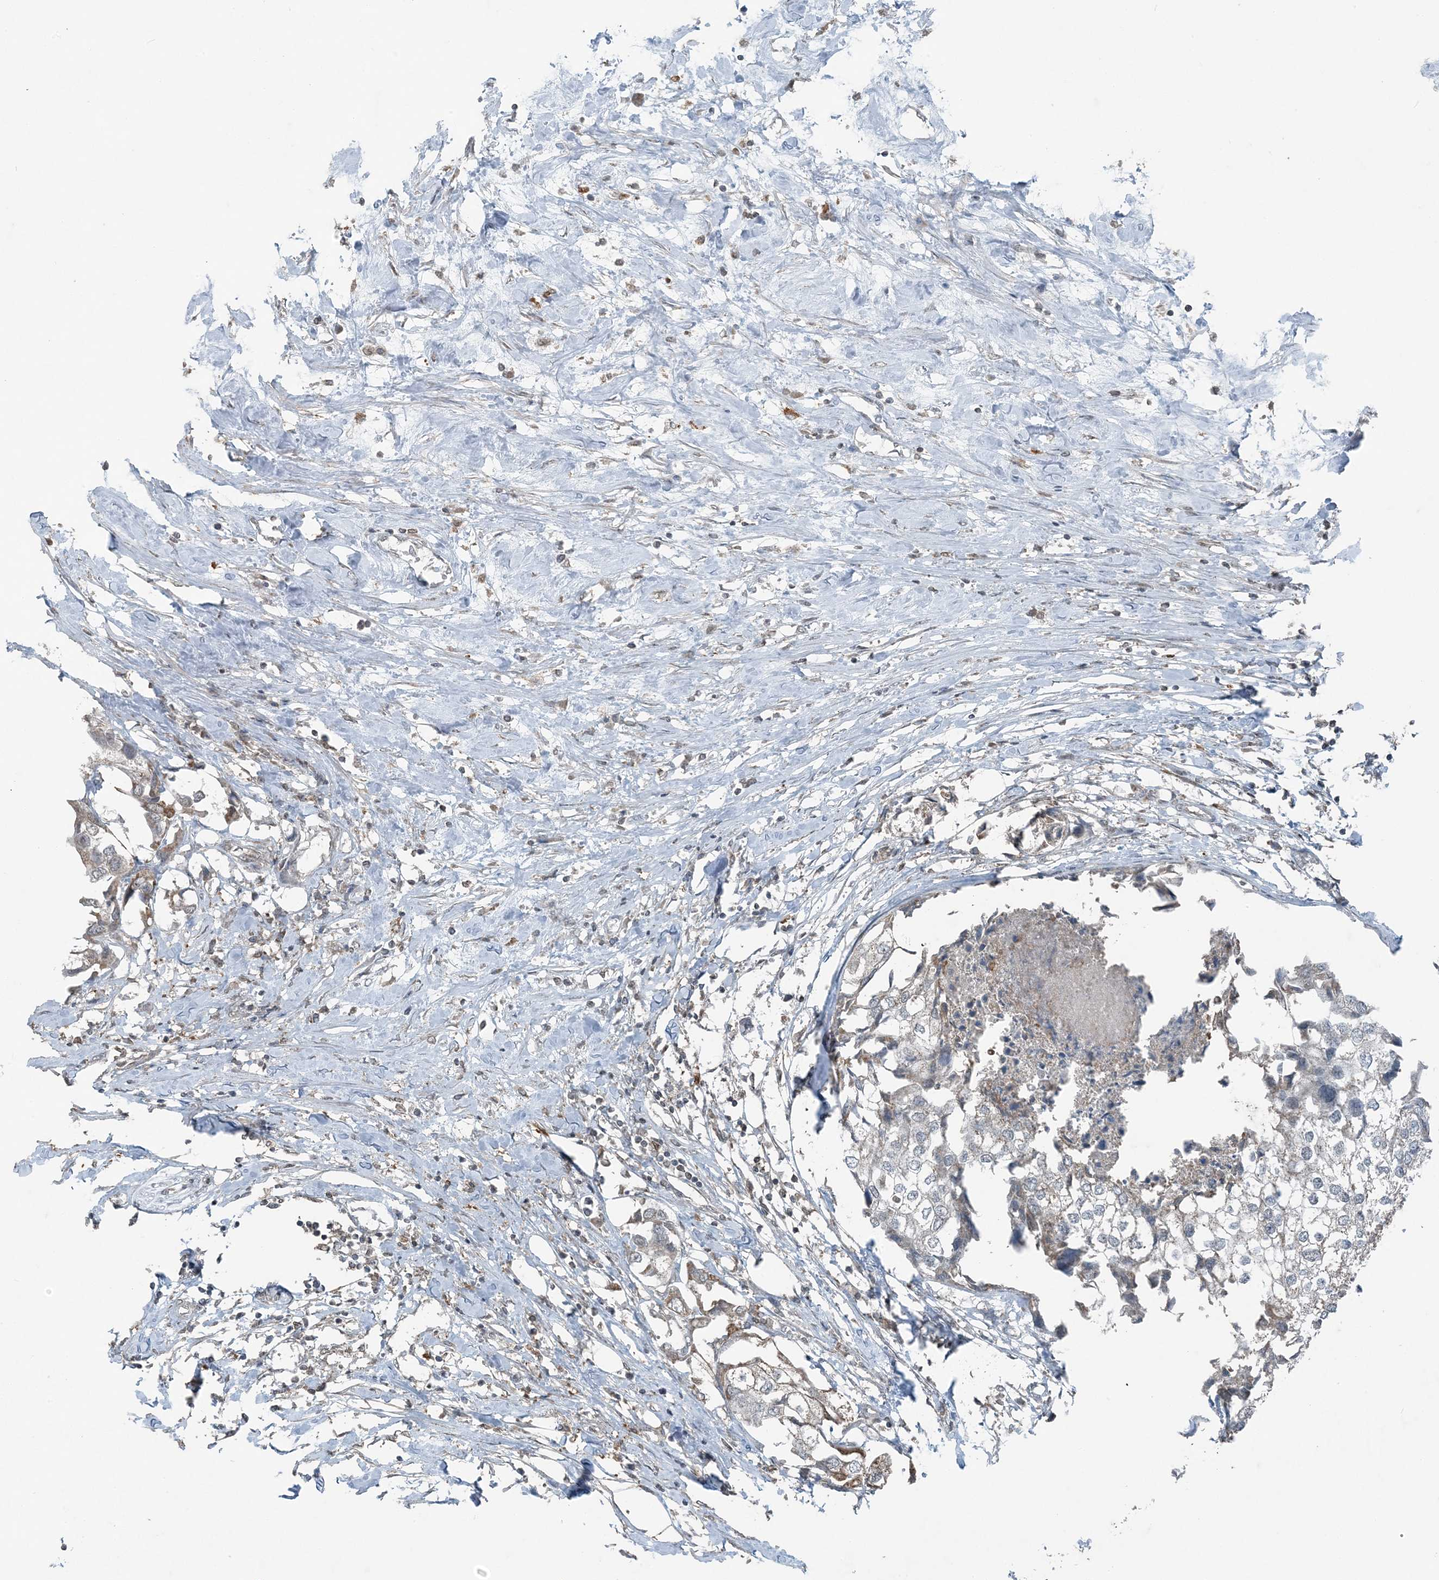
{"staining": {"intensity": "moderate", "quantity": "<25%", "location": "cytoplasmic/membranous"}, "tissue": "urothelial cancer", "cell_type": "Tumor cells", "image_type": "cancer", "snomed": [{"axis": "morphology", "description": "Urothelial carcinoma, High grade"}, {"axis": "topography", "description": "Urinary bladder"}], "caption": "Immunohistochemistry photomicrograph of urothelial carcinoma (high-grade) stained for a protein (brown), which demonstrates low levels of moderate cytoplasmic/membranous positivity in approximately <25% of tumor cells.", "gene": "GNL1", "patient": {"sex": "male", "age": 64}}